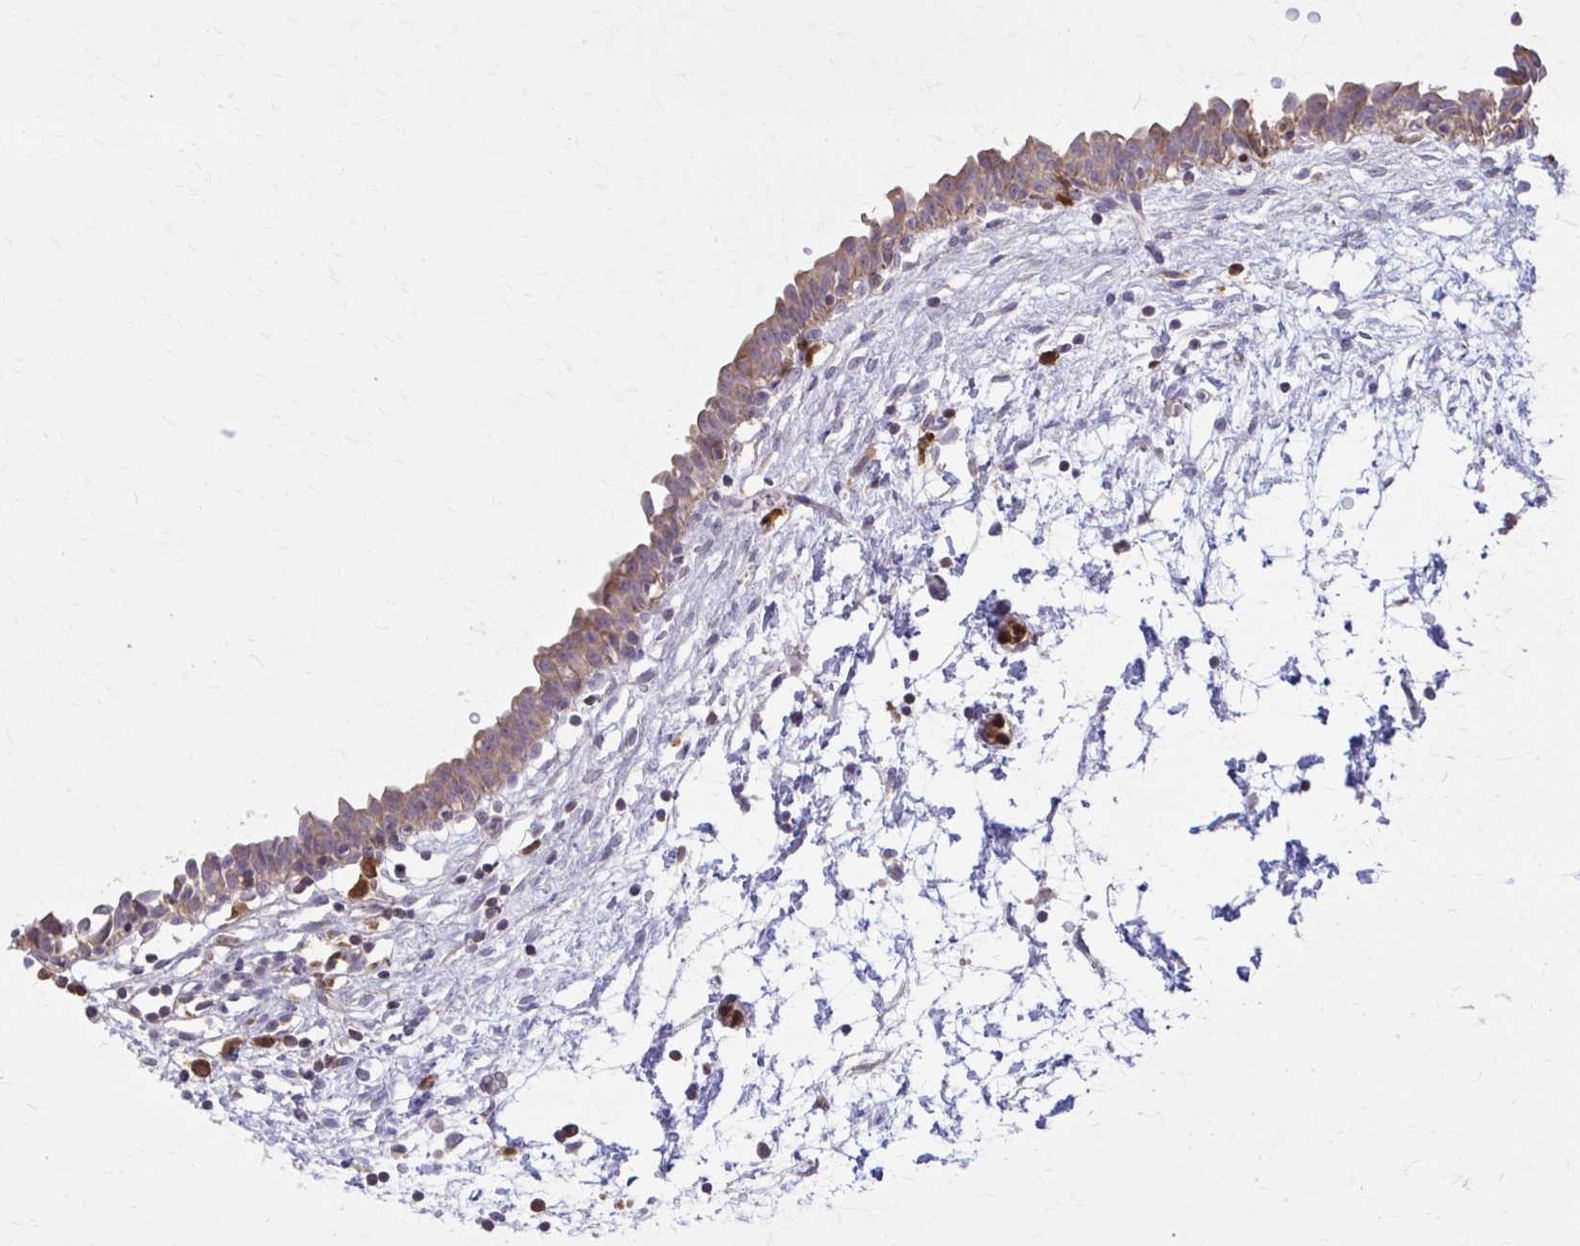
{"staining": {"intensity": "weak", "quantity": ">75%", "location": "cytoplasmic/membranous"}, "tissue": "urinary bladder", "cell_type": "Urothelial cells", "image_type": "normal", "snomed": [{"axis": "morphology", "description": "Normal tissue, NOS"}, {"axis": "topography", "description": "Urinary bladder"}], "caption": "Immunohistochemistry of normal urinary bladder displays low levels of weak cytoplasmic/membranous staining in about >75% of urothelial cells.", "gene": "NRBF2", "patient": {"sex": "male", "age": 37}}